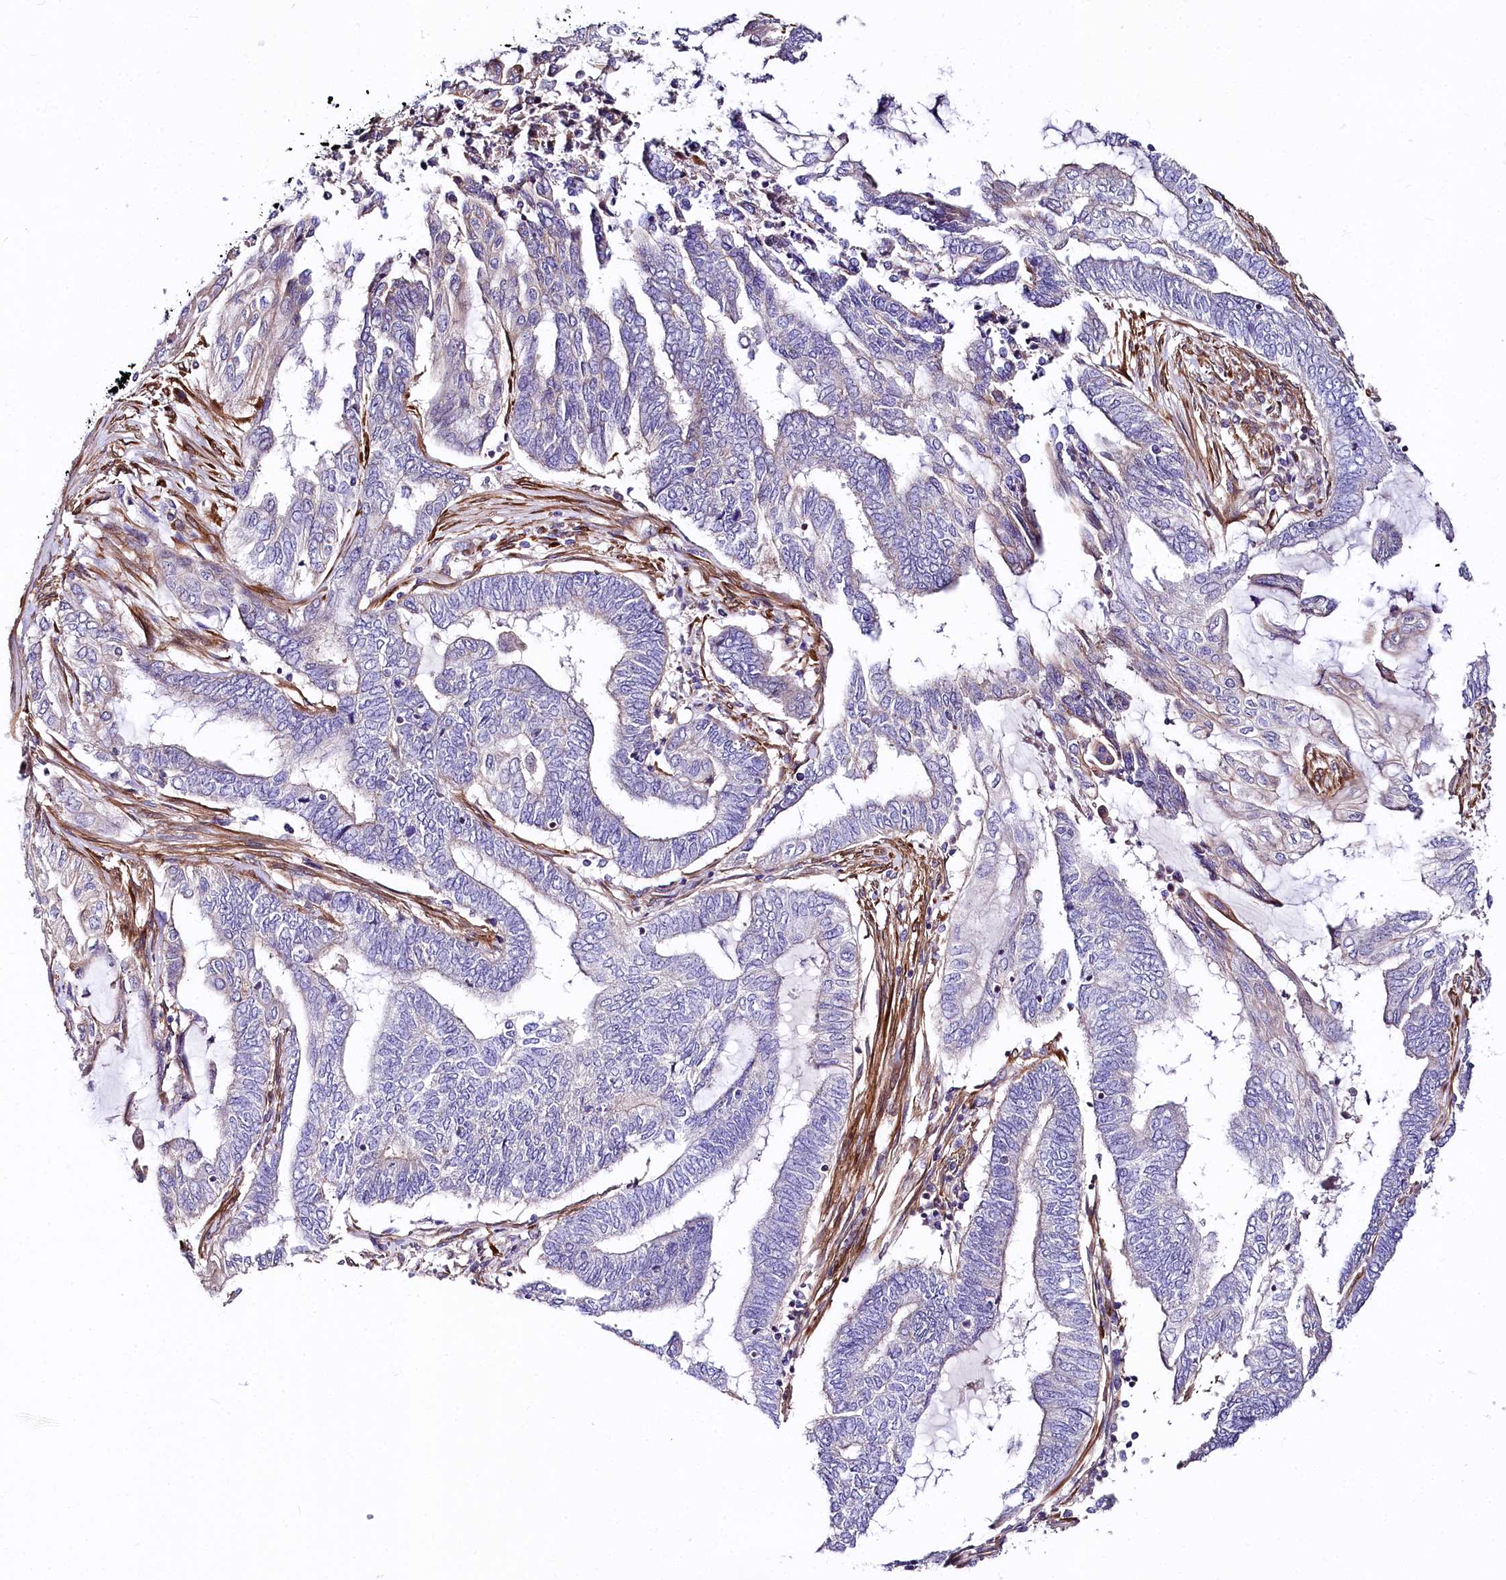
{"staining": {"intensity": "negative", "quantity": "none", "location": "none"}, "tissue": "endometrial cancer", "cell_type": "Tumor cells", "image_type": "cancer", "snomed": [{"axis": "morphology", "description": "Adenocarcinoma, NOS"}, {"axis": "topography", "description": "Uterus"}, {"axis": "topography", "description": "Endometrium"}], "caption": "A high-resolution photomicrograph shows immunohistochemistry staining of endometrial cancer, which reveals no significant expression in tumor cells.", "gene": "FCHSD2", "patient": {"sex": "female", "age": 70}}